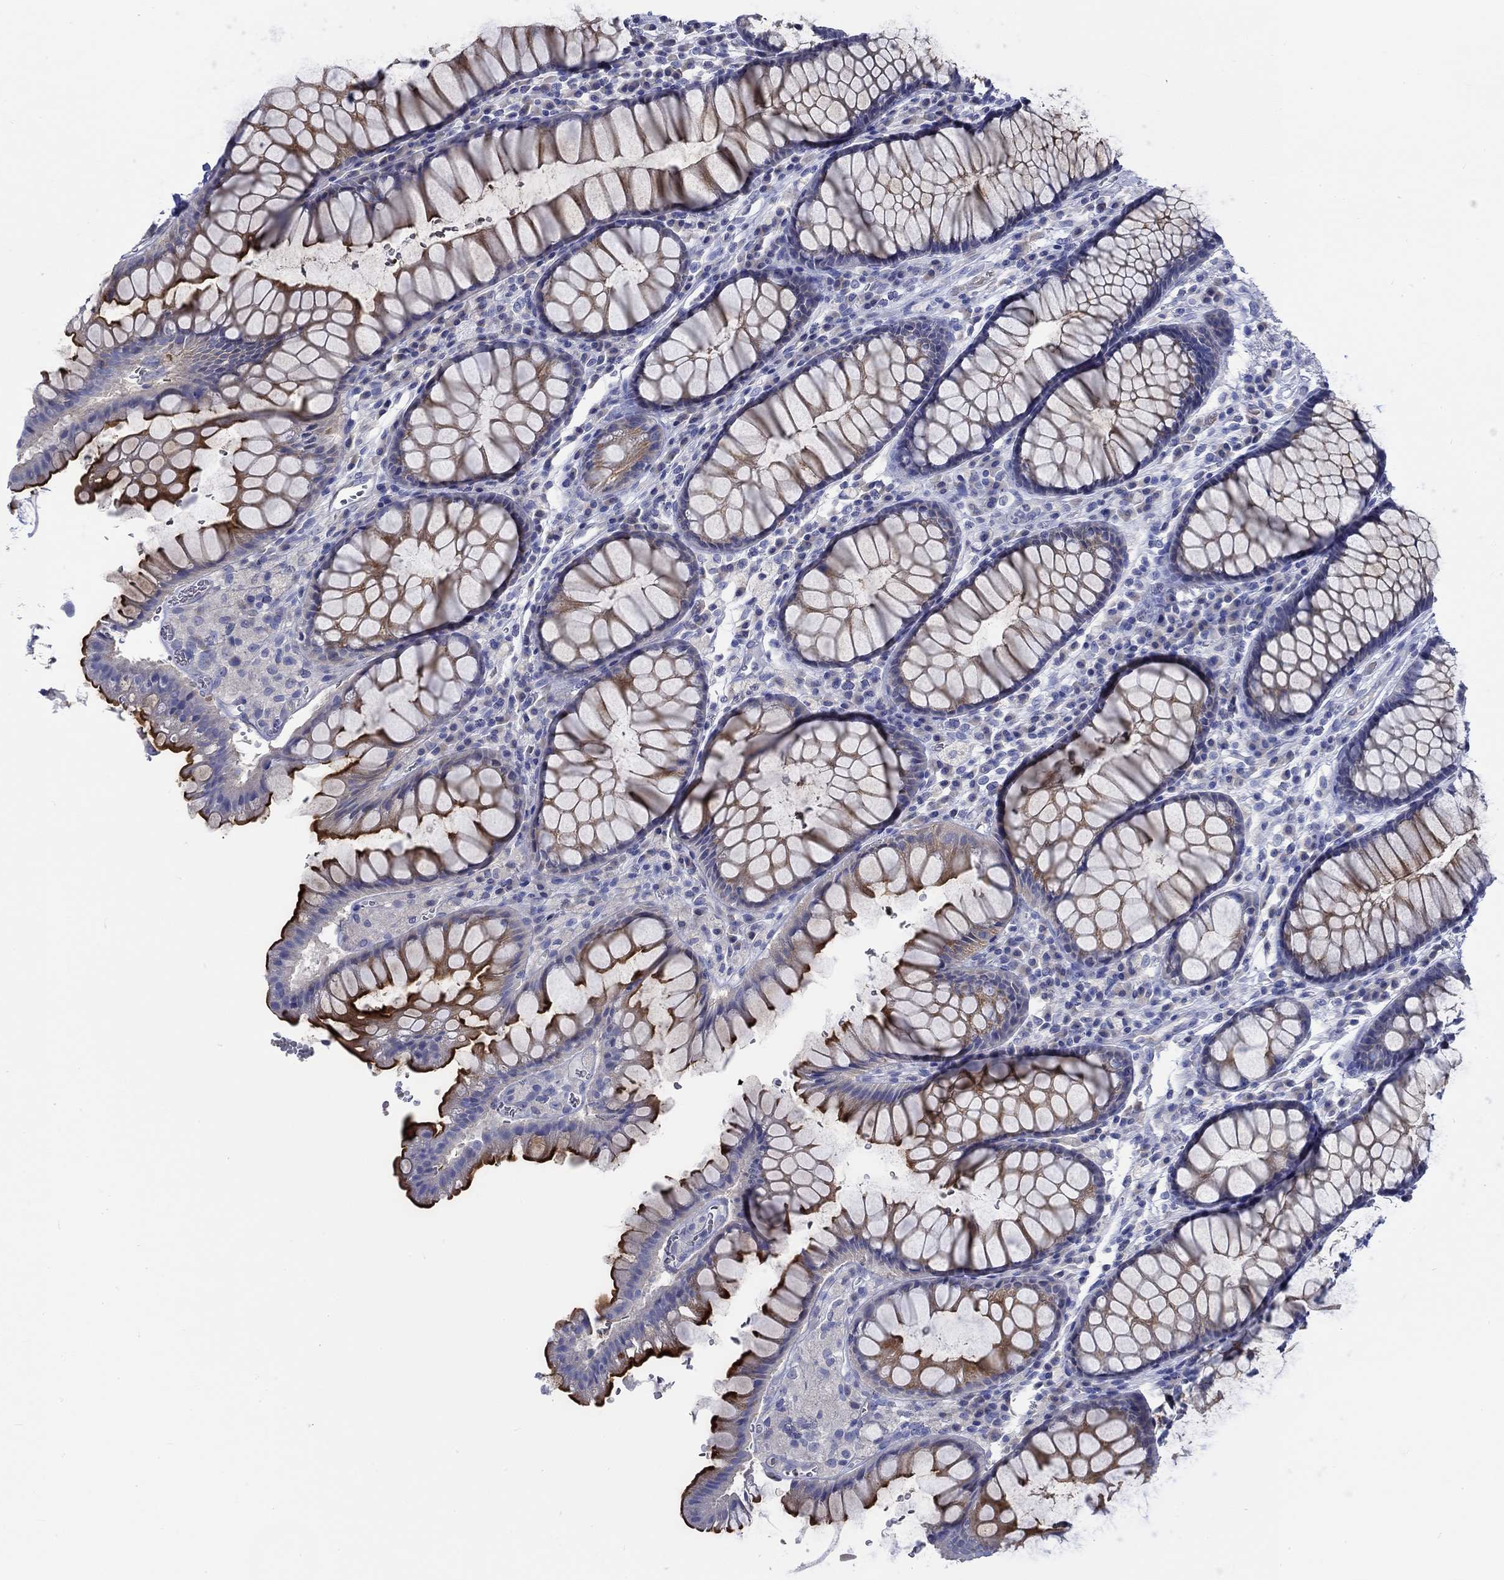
{"staining": {"intensity": "strong", "quantity": "25%-75%", "location": "cytoplasmic/membranous"}, "tissue": "rectum", "cell_type": "Glandular cells", "image_type": "normal", "snomed": [{"axis": "morphology", "description": "Normal tissue, NOS"}, {"axis": "topography", "description": "Rectum"}], "caption": "Immunohistochemistry of benign rectum exhibits high levels of strong cytoplasmic/membranous expression in about 25%-75% of glandular cells.", "gene": "KCNA1", "patient": {"sex": "female", "age": 68}}